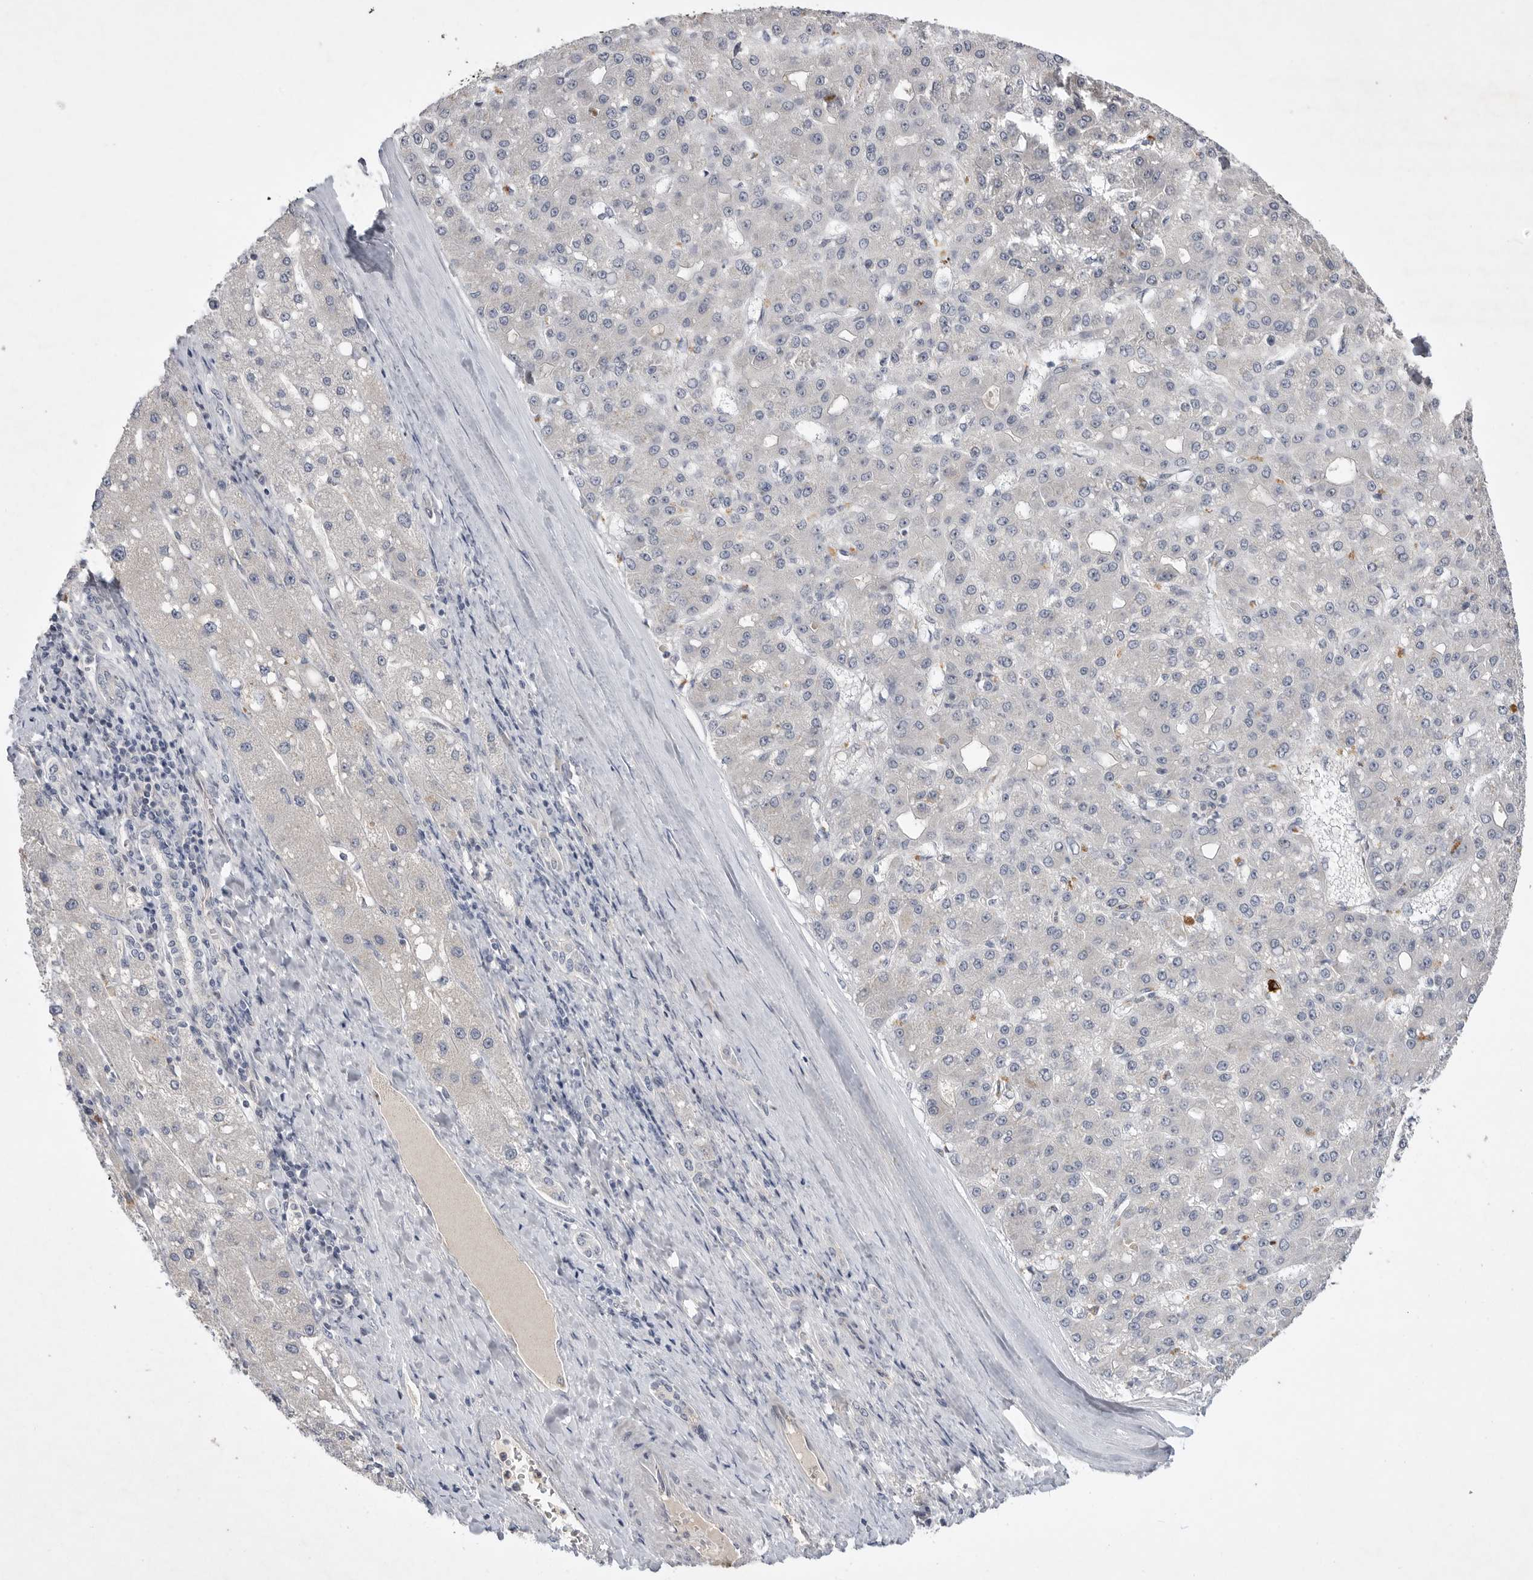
{"staining": {"intensity": "negative", "quantity": "none", "location": "none"}, "tissue": "liver cancer", "cell_type": "Tumor cells", "image_type": "cancer", "snomed": [{"axis": "morphology", "description": "Carcinoma, Hepatocellular, NOS"}, {"axis": "topography", "description": "Liver"}], "caption": "A histopathology image of liver cancer stained for a protein displays no brown staining in tumor cells.", "gene": "ITGAD", "patient": {"sex": "male", "age": 67}}